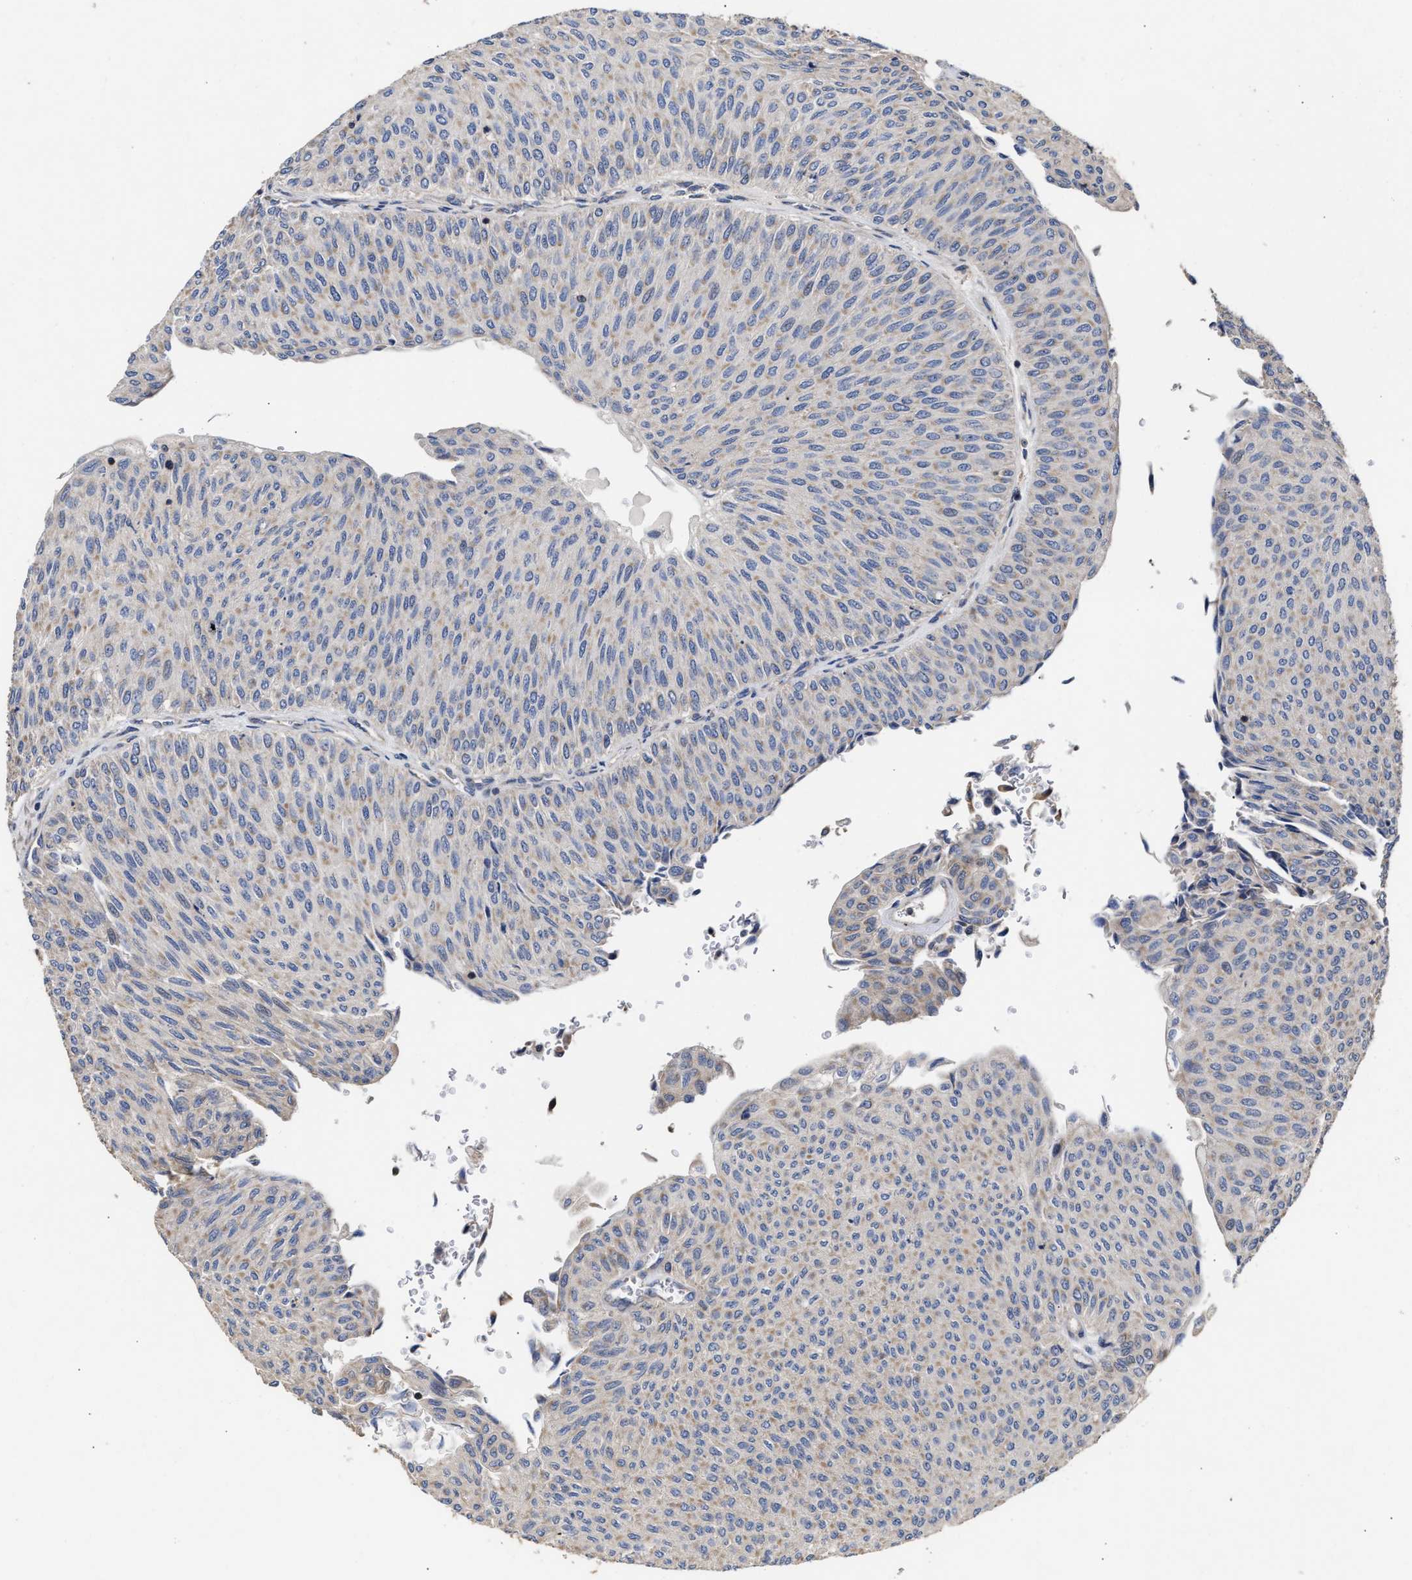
{"staining": {"intensity": "weak", "quantity": "<25%", "location": "cytoplasmic/membranous"}, "tissue": "urothelial cancer", "cell_type": "Tumor cells", "image_type": "cancer", "snomed": [{"axis": "morphology", "description": "Urothelial carcinoma, Low grade"}, {"axis": "topography", "description": "Urinary bladder"}], "caption": "Urothelial cancer was stained to show a protein in brown. There is no significant positivity in tumor cells. The staining is performed using DAB brown chromogen with nuclei counter-stained in using hematoxylin.", "gene": "GOSR1", "patient": {"sex": "male", "age": 78}}